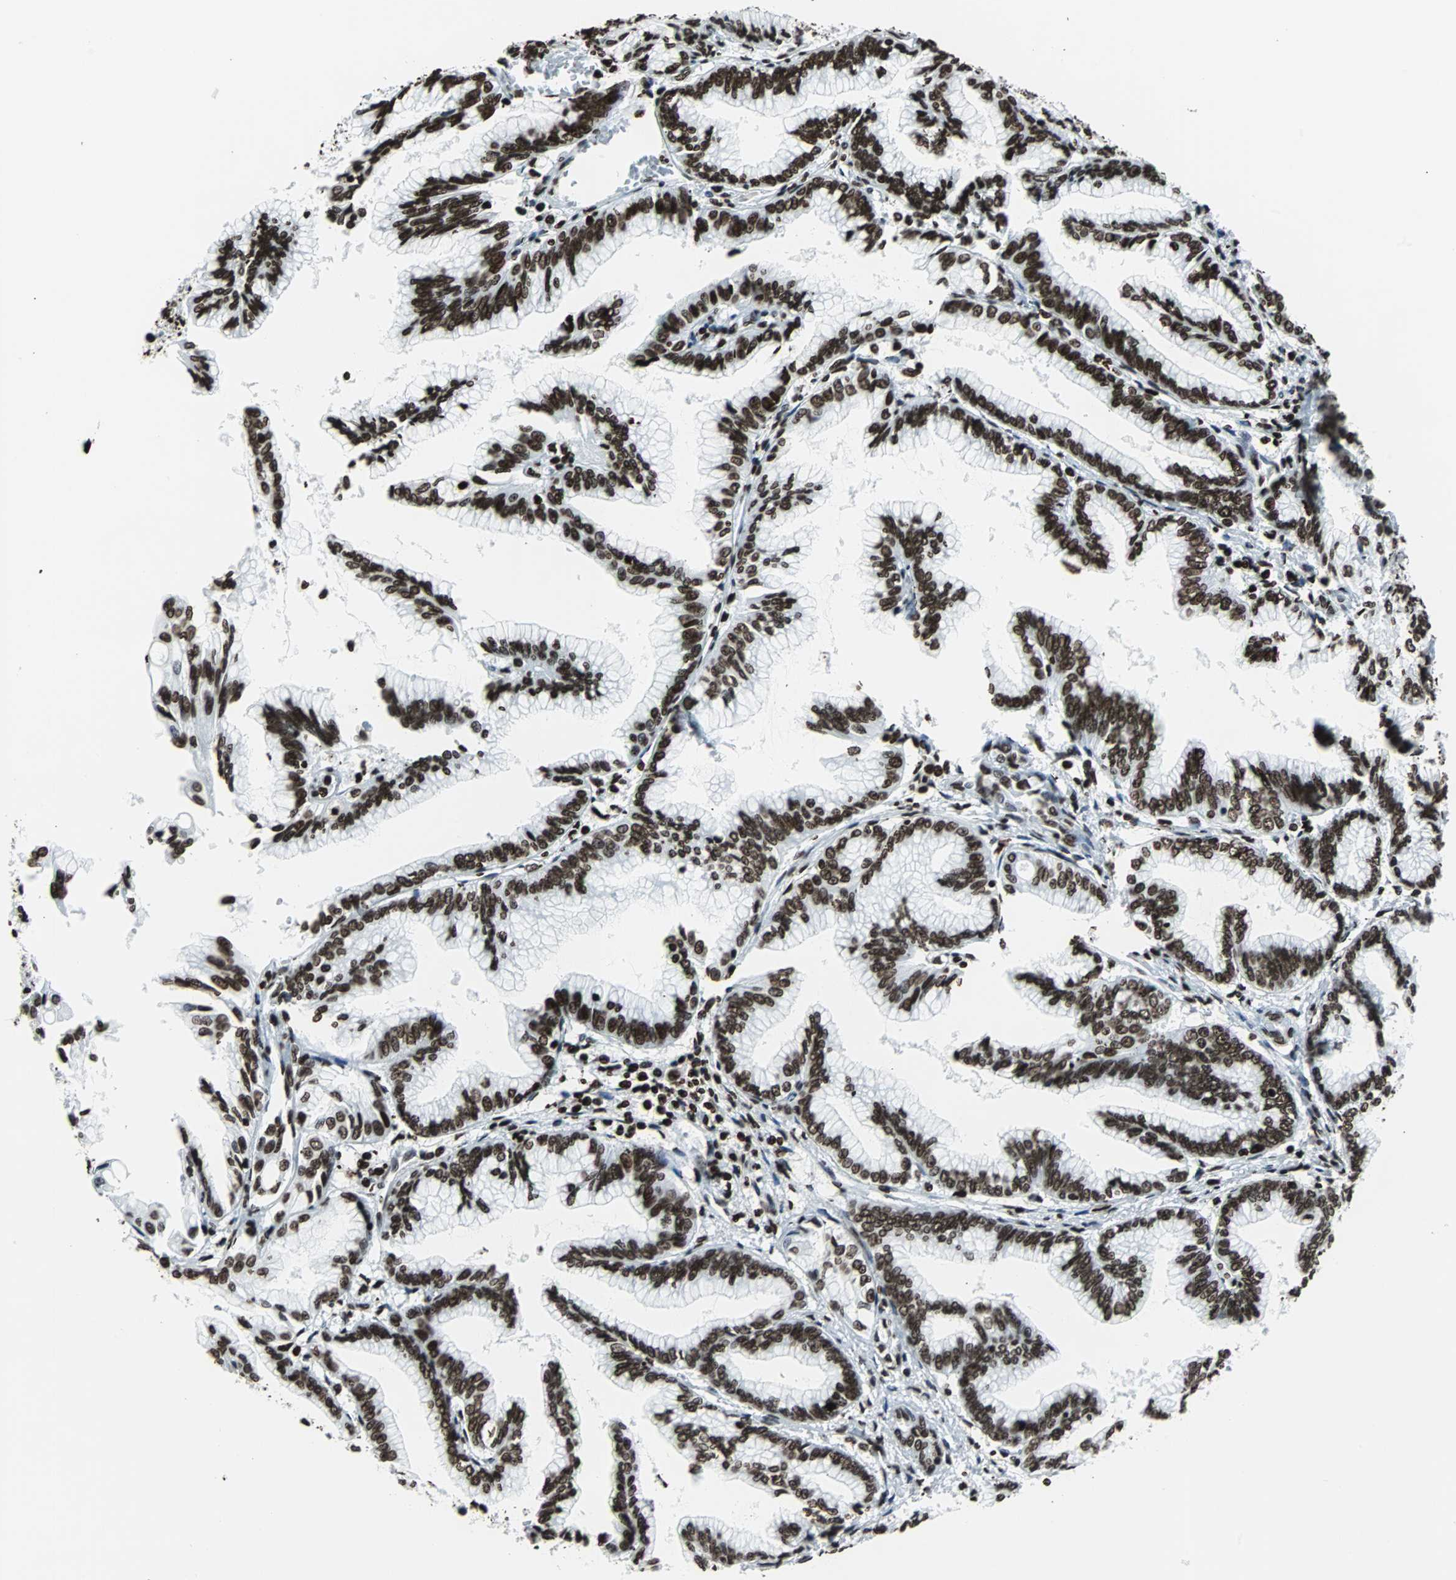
{"staining": {"intensity": "strong", "quantity": ">75%", "location": "nuclear"}, "tissue": "pancreatic cancer", "cell_type": "Tumor cells", "image_type": "cancer", "snomed": [{"axis": "morphology", "description": "Adenocarcinoma, NOS"}, {"axis": "topography", "description": "Pancreas"}], "caption": "Pancreatic cancer (adenocarcinoma) stained with immunohistochemistry shows strong nuclear expression in approximately >75% of tumor cells. Ihc stains the protein of interest in brown and the nuclei are stained blue.", "gene": "H2BC18", "patient": {"sex": "female", "age": 64}}